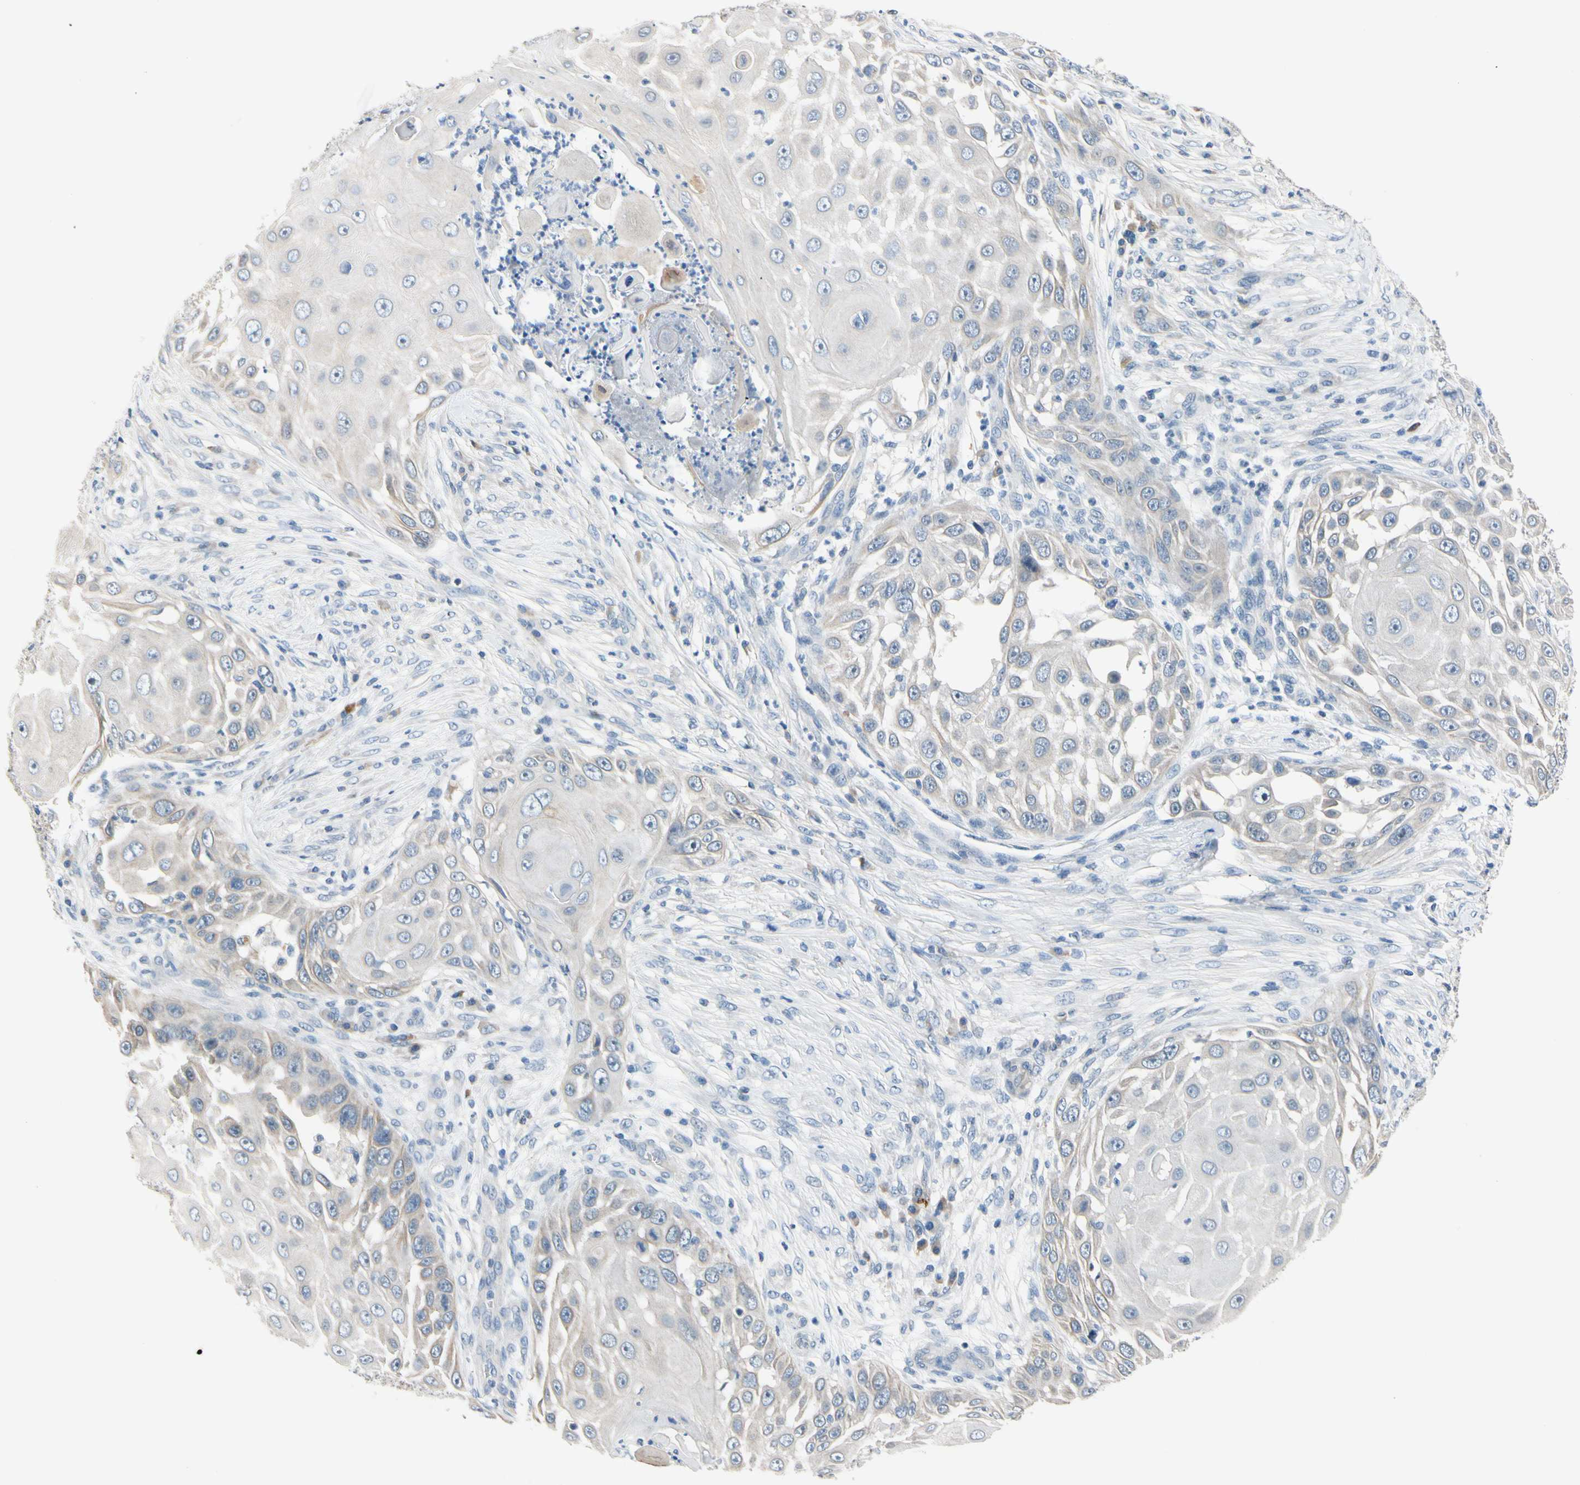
{"staining": {"intensity": "weak", "quantity": "<25%", "location": "cytoplasmic/membranous"}, "tissue": "skin cancer", "cell_type": "Tumor cells", "image_type": "cancer", "snomed": [{"axis": "morphology", "description": "Squamous cell carcinoma, NOS"}, {"axis": "topography", "description": "Skin"}], "caption": "IHC of skin squamous cell carcinoma exhibits no staining in tumor cells. Brightfield microscopy of immunohistochemistry stained with DAB (3,3'-diaminobenzidine) (brown) and hematoxylin (blue), captured at high magnification.", "gene": "SLC27A6", "patient": {"sex": "female", "age": 44}}